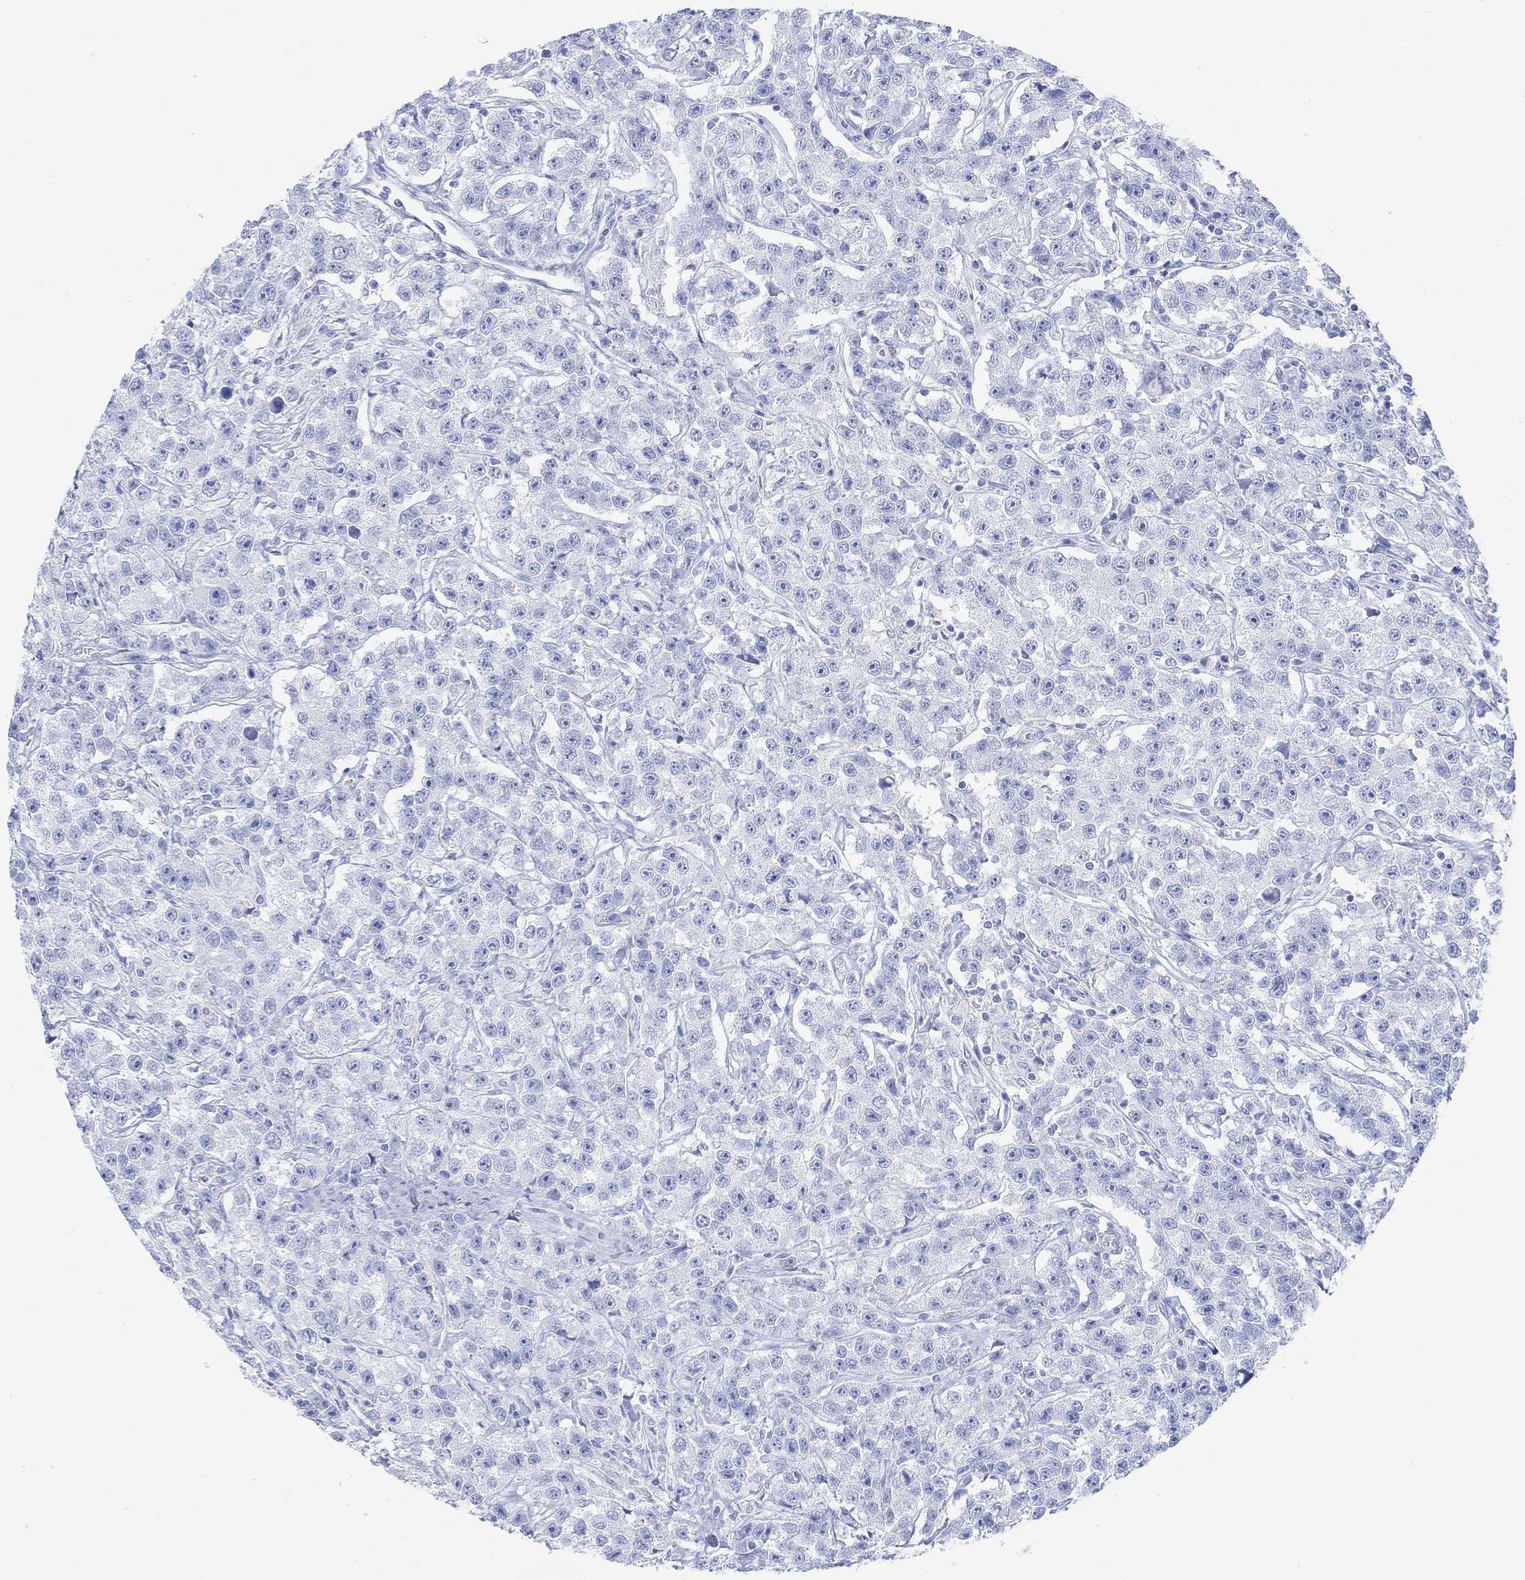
{"staining": {"intensity": "negative", "quantity": "none", "location": "none"}, "tissue": "testis cancer", "cell_type": "Tumor cells", "image_type": "cancer", "snomed": [{"axis": "morphology", "description": "Seminoma, NOS"}, {"axis": "topography", "description": "Testis"}], "caption": "High magnification brightfield microscopy of seminoma (testis) stained with DAB (3,3'-diaminobenzidine) (brown) and counterstained with hematoxylin (blue): tumor cells show no significant staining.", "gene": "TPPP3", "patient": {"sex": "male", "age": 59}}